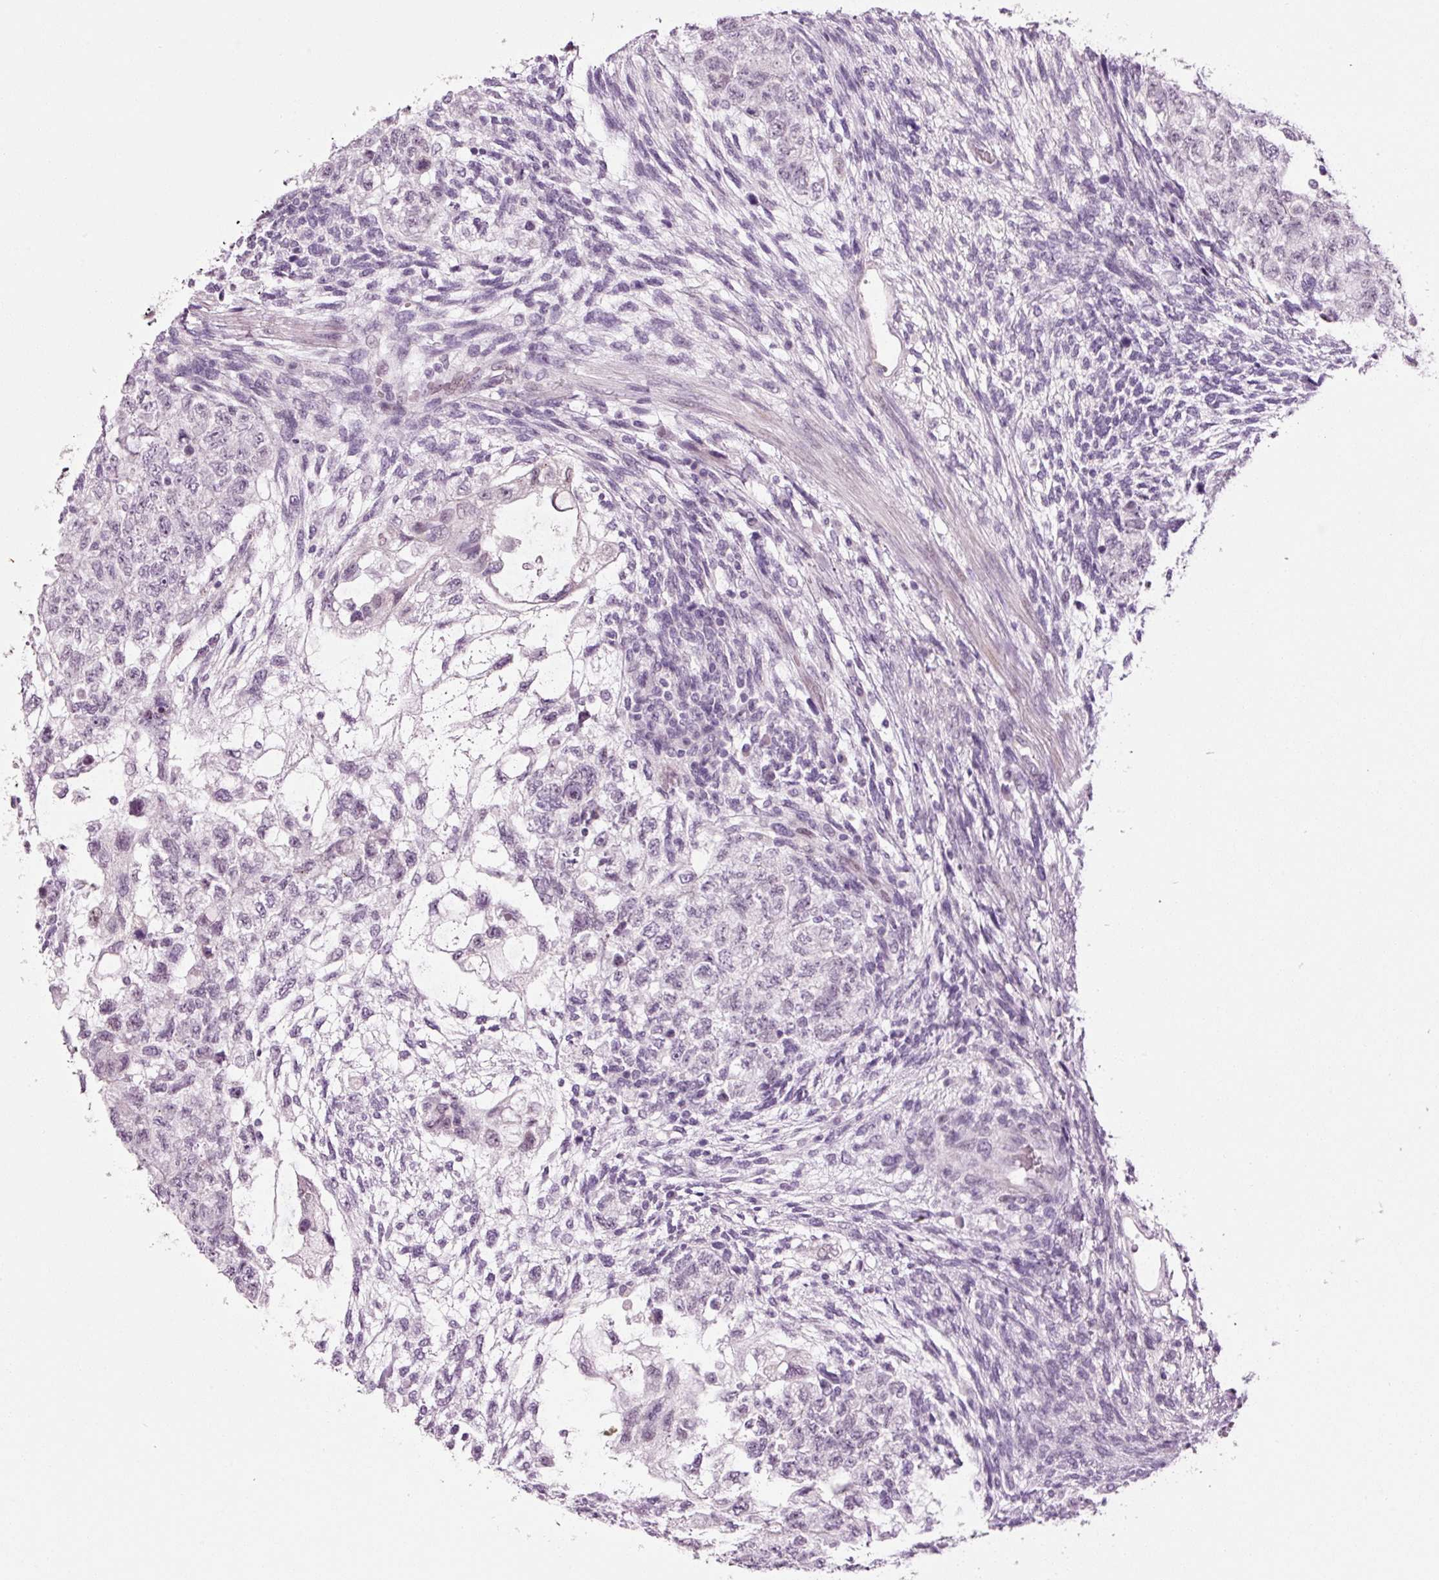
{"staining": {"intensity": "negative", "quantity": "none", "location": "none"}, "tissue": "testis cancer", "cell_type": "Tumor cells", "image_type": "cancer", "snomed": [{"axis": "morphology", "description": "Normal tissue, NOS"}, {"axis": "morphology", "description": "Carcinoma, Embryonal, NOS"}, {"axis": "topography", "description": "Testis"}], "caption": "Immunohistochemistry photomicrograph of human testis cancer (embryonal carcinoma) stained for a protein (brown), which demonstrates no positivity in tumor cells.", "gene": "ANKRD20A1", "patient": {"sex": "male", "age": 36}}